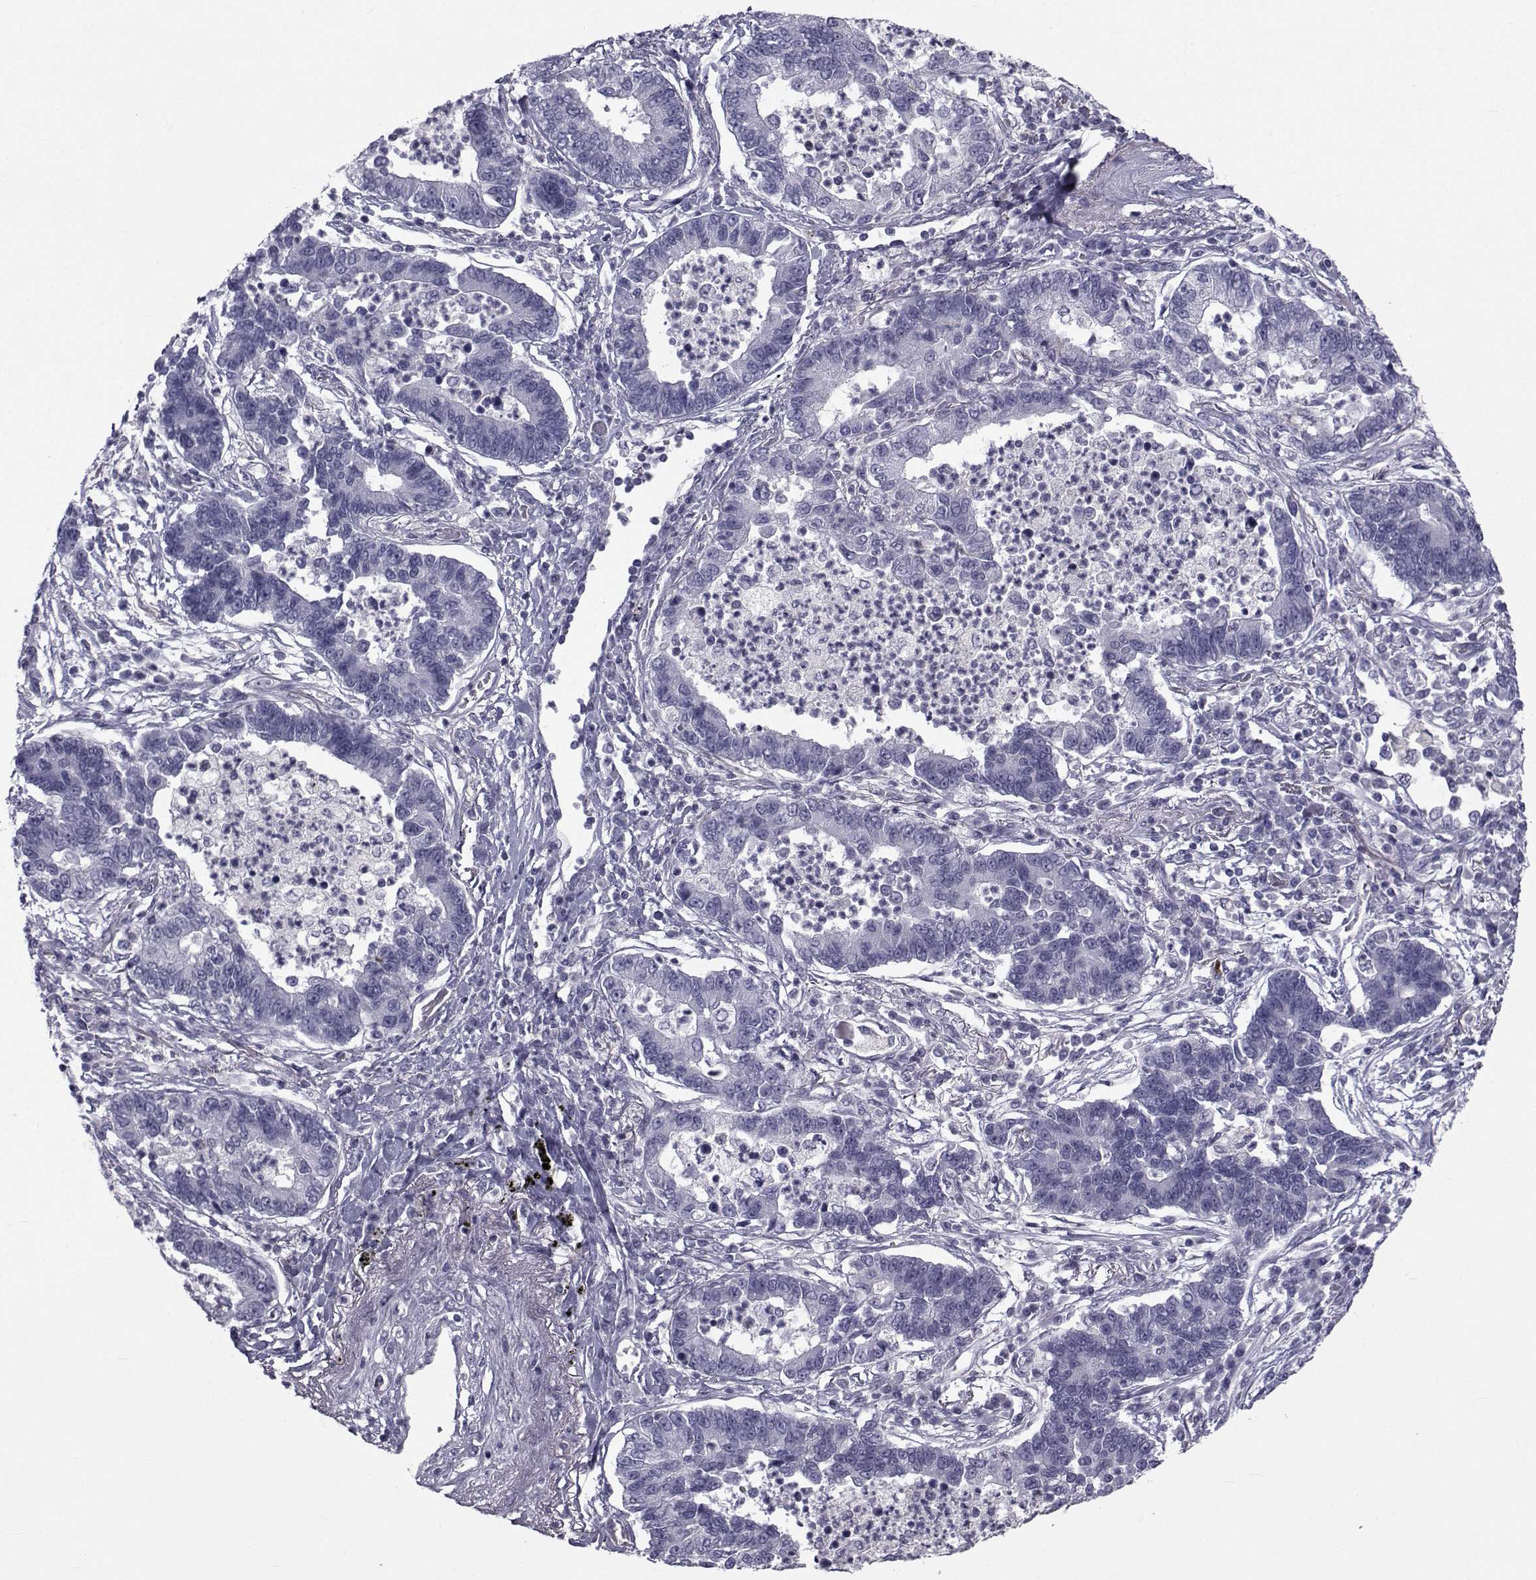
{"staining": {"intensity": "negative", "quantity": "none", "location": "none"}, "tissue": "lung cancer", "cell_type": "Tumor cells", "image_type": "cancer", "snomed": [{"axis": "morphology", "description": "Adenocarcinoma, NOS"}, {"axis": "topography", "description": "Lung"}], "caption": "Immunohistochemistry (IHC) image of human adenocarcinoma (lung) stained for a protein (brown), which exhibits no staining in tumor cells. (DAB (3,3'-diaminobenzidine) immunohistochemistry (IHC) visualized using brightfield microscopy, high magnification).", "gene": "FDXR", "patient": {"sex": "female", "age": 57}}